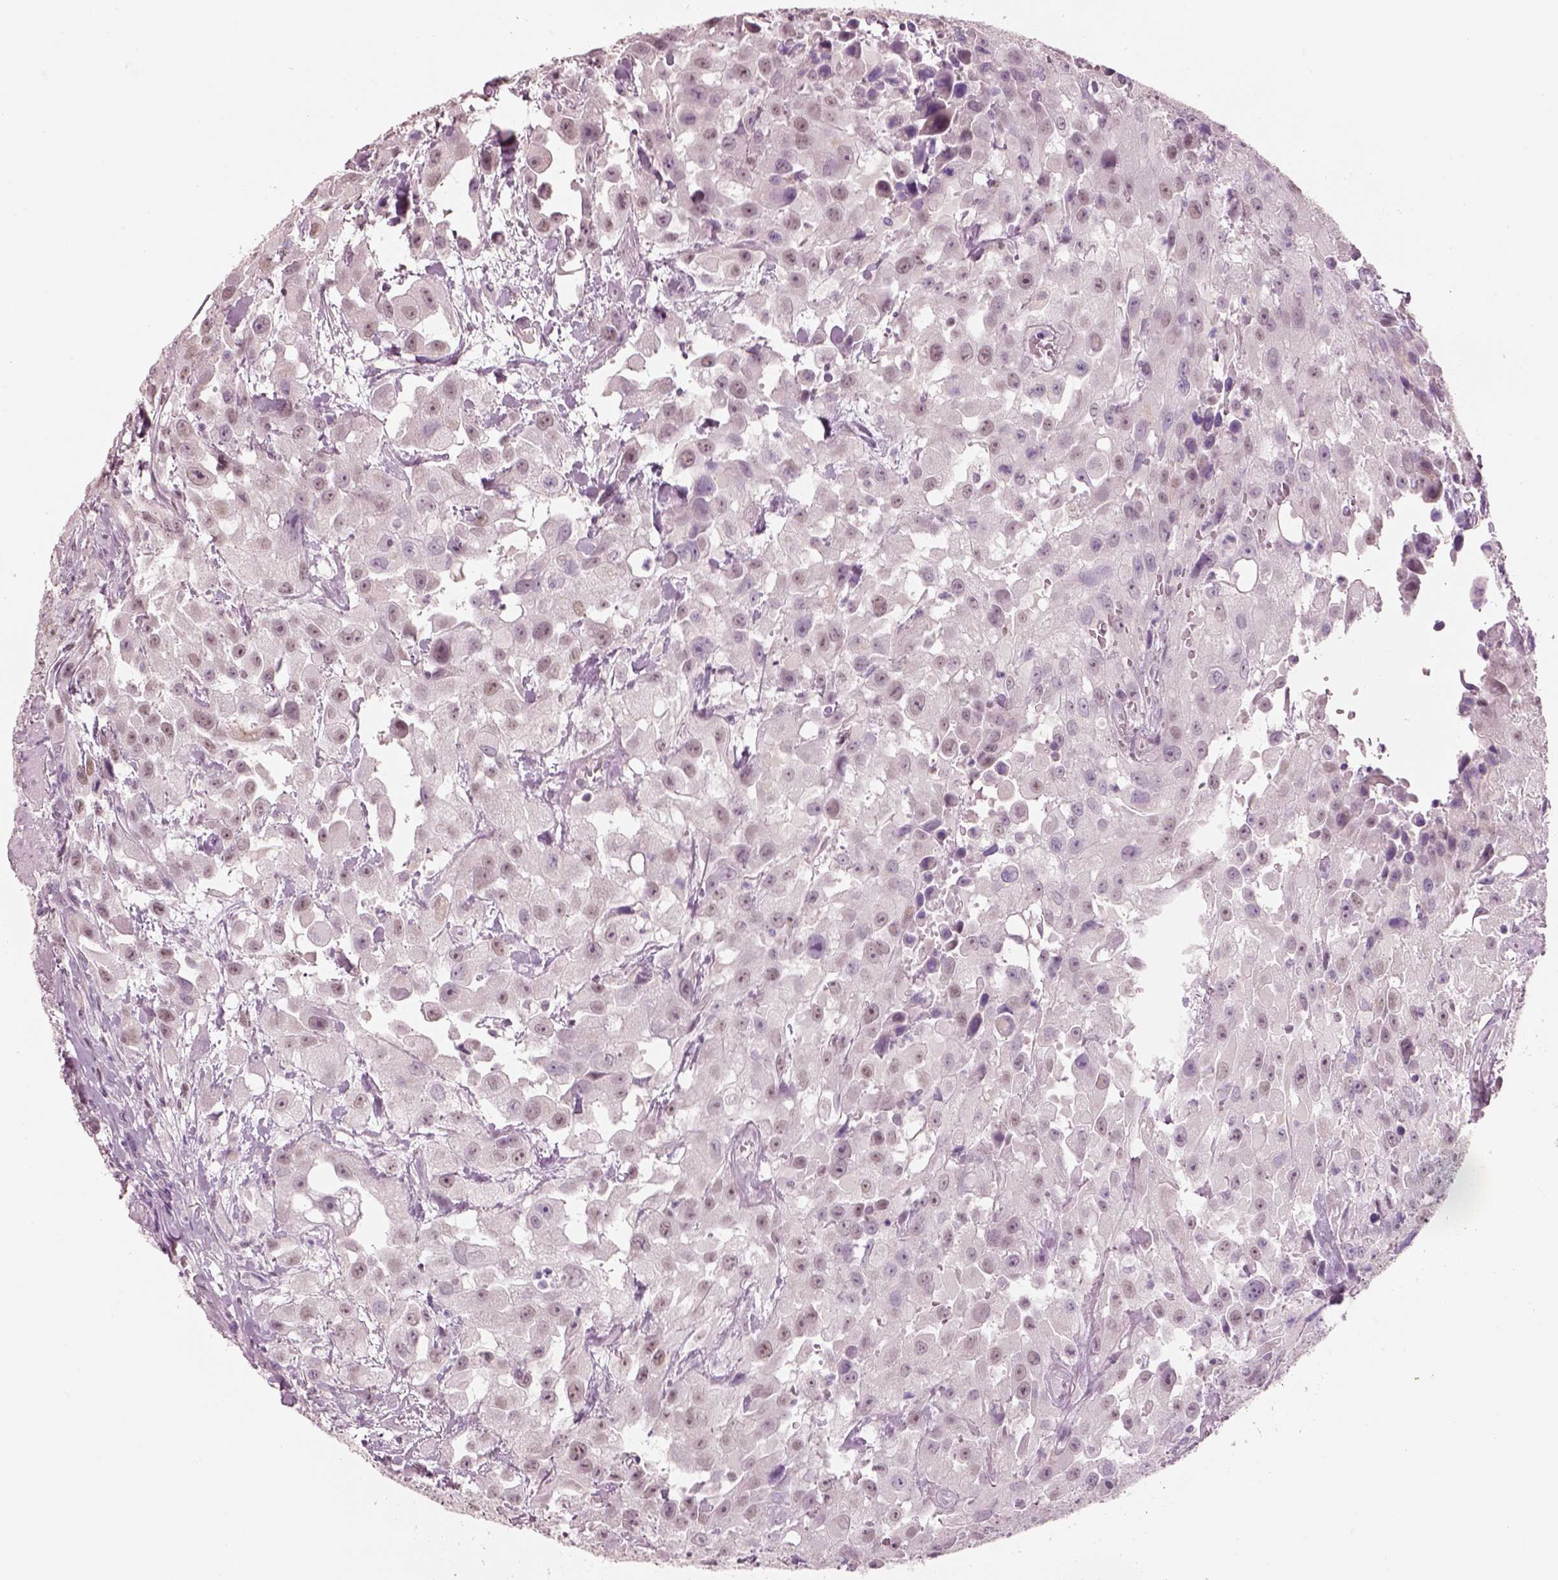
{"staining": {"intensity": "weak", "quantity": ">75%", "location": "nuclear"}, "tissue": "urothelial cancer", "cell_type": "Tumor cells", "image_type": "cancer", "snomed": [{"axis": "morphology", "description": "Urothelial carcinoma, High grade"}, {"axis": "topography", "description": "Urinary bladder"}], "caption": "Protein staining reveals weak nuclear positivity in approximately >75% of tumor cells in urothelial cancer.", "gene": "ELSPBP1", "patient": {"sex": "male", "age": 79}}